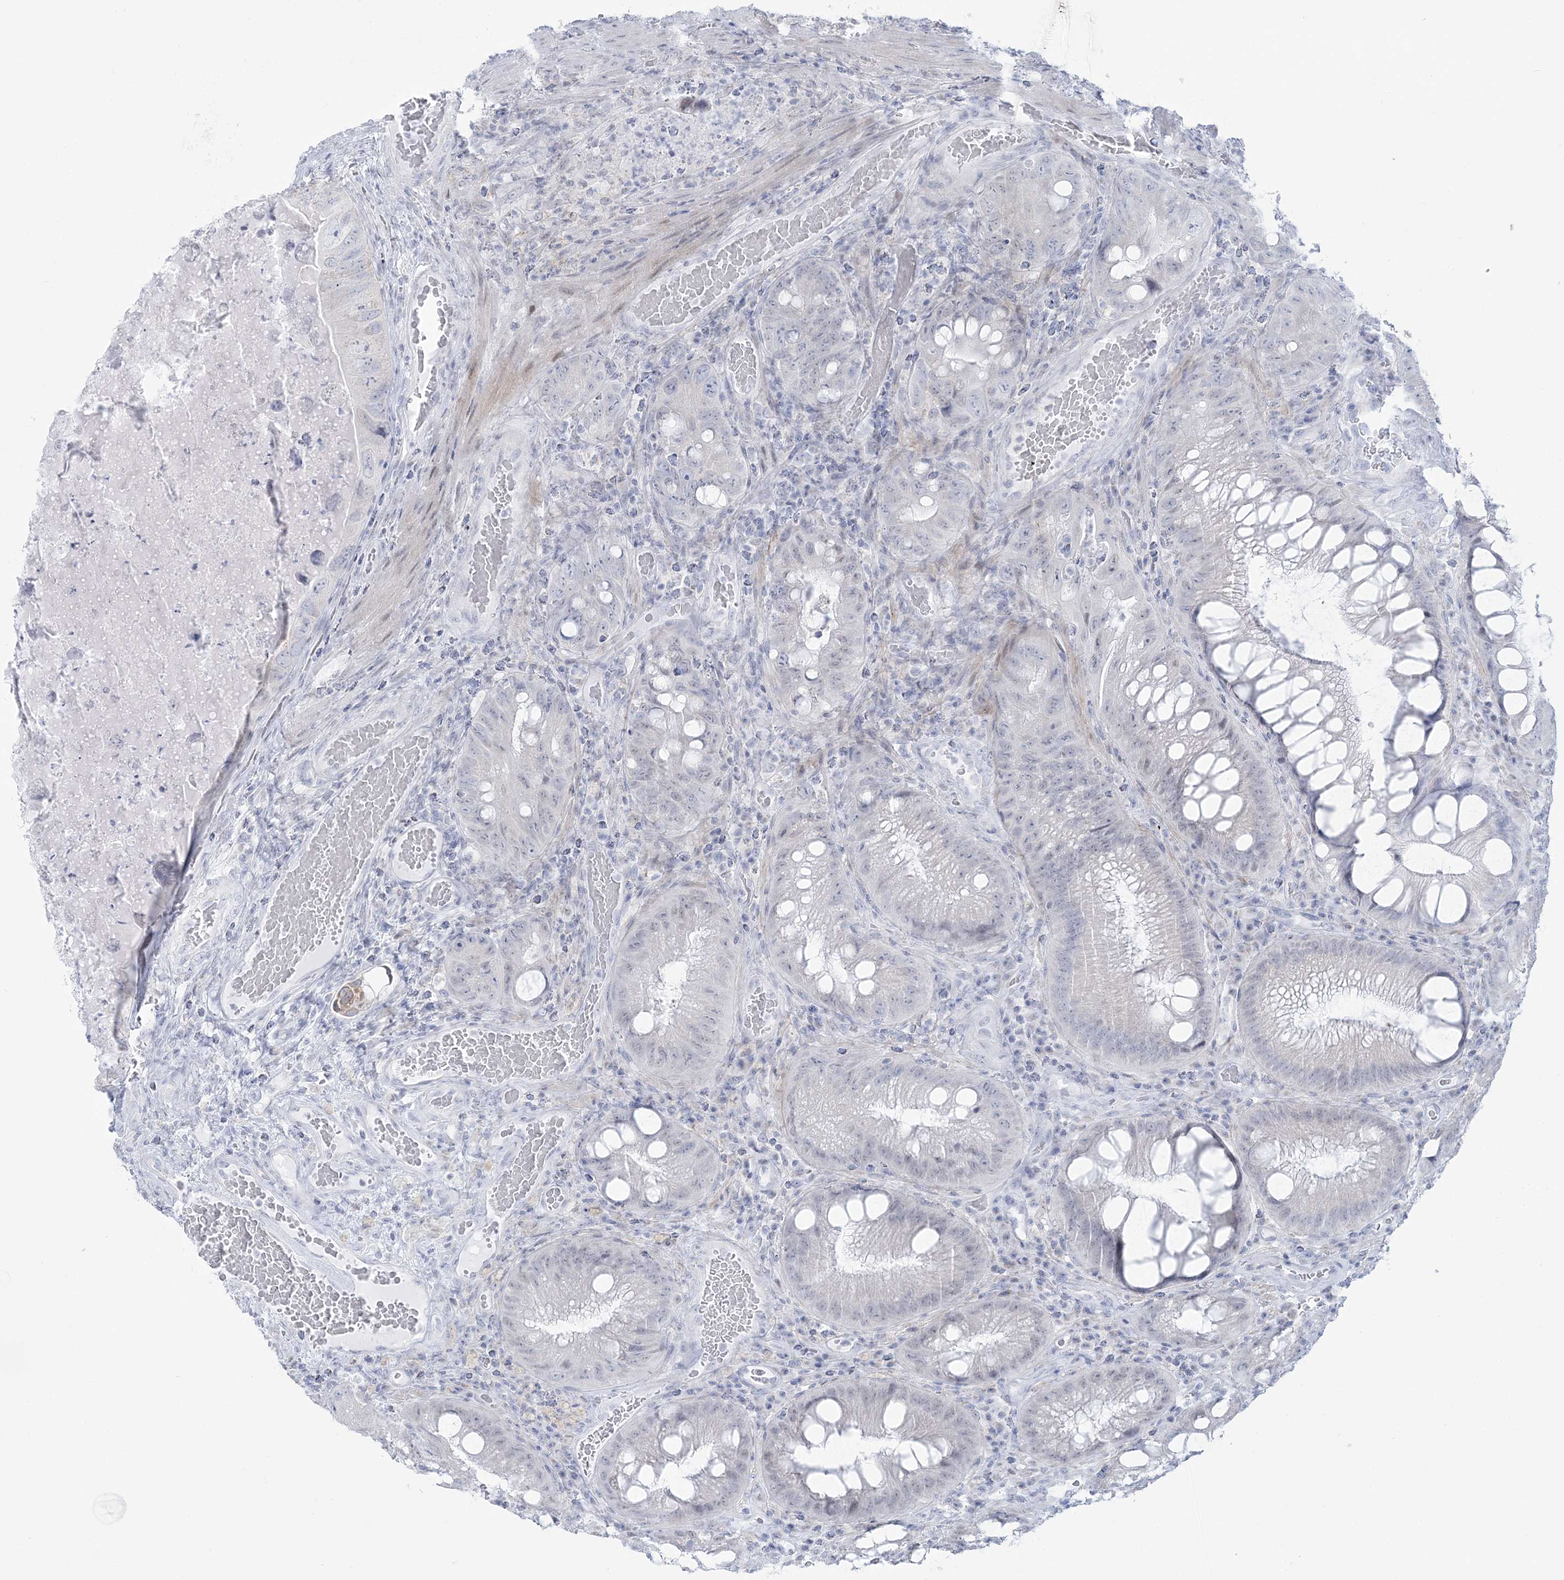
{"staining": {"intensity": "negative", "quantity": "none", "location": "none"}, "tissue": "colorectal cancer", "cell_type": "Tumor cells", "image_type": "cancer", "snomed": [{"axis": "morphology", "description": "Adenocarcinoma, NOS"}, {"axis": "topography", "description": "Rectum"}], "caption": "This is an immunohistochemistry (IHC) micrograph of colorectal cancer. There is no expression in tumor cells.", "gene": "ZNF843", "patient": {"sex": "male", "age": 63}}